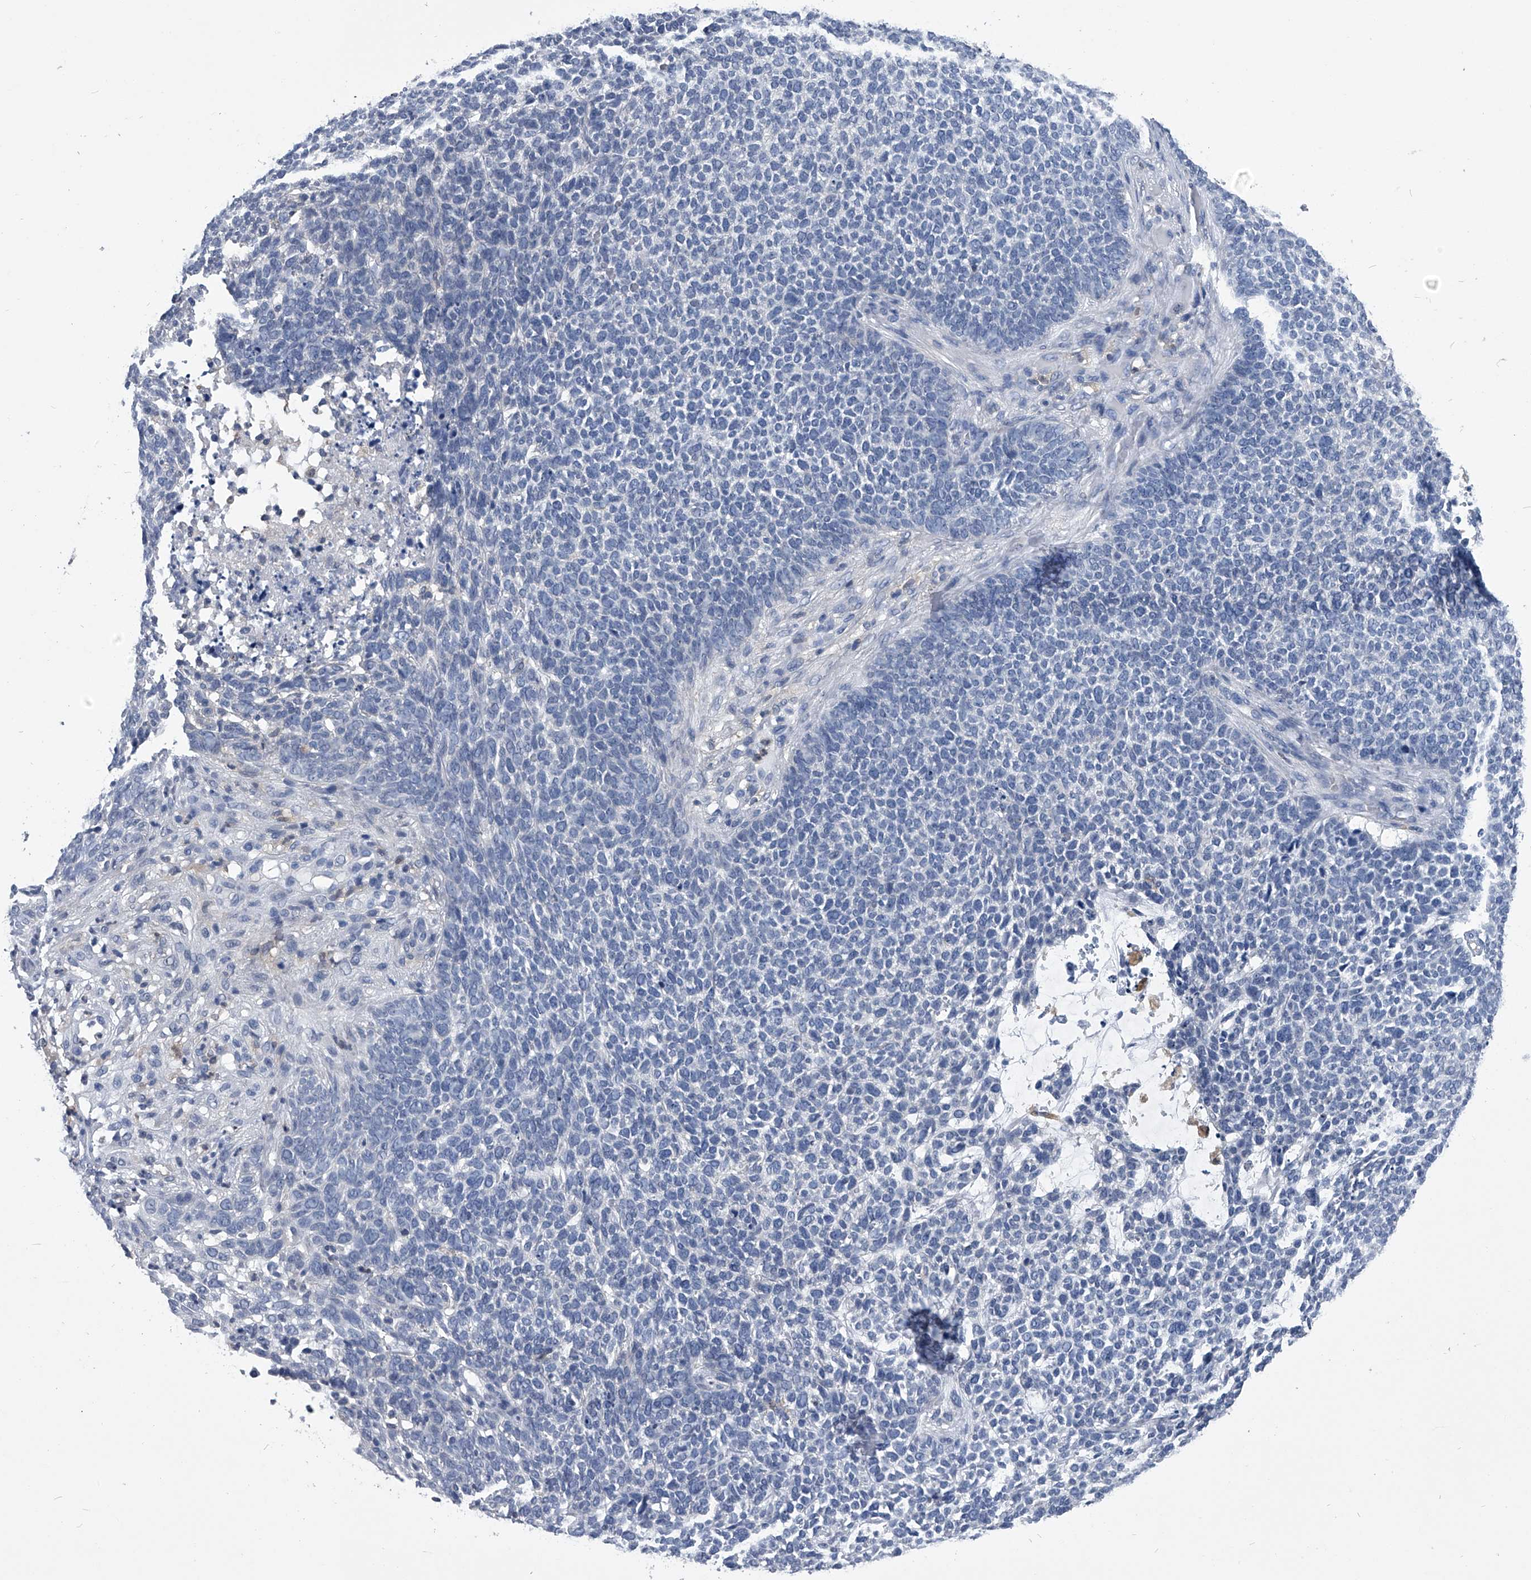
{"staining": {"intensity": "negative", "quantity": "none", "location": "none"}, "tissue": "skin cancer", "cell_type": "Tumor cells", "image_type": "cancer", "snomed": [{"axis": "morphology", "description": "Basal cell carcinoma"}, {"axis": "topography", "description": "Skin"}], "caption": "Human basal cell carcinoma (skin) stained for a protein using immunohistochemistry (IHC) reveals no positivity in tumor cells.", "gene": "PDXK", "patient": {"sex": "female", "age": 84}}